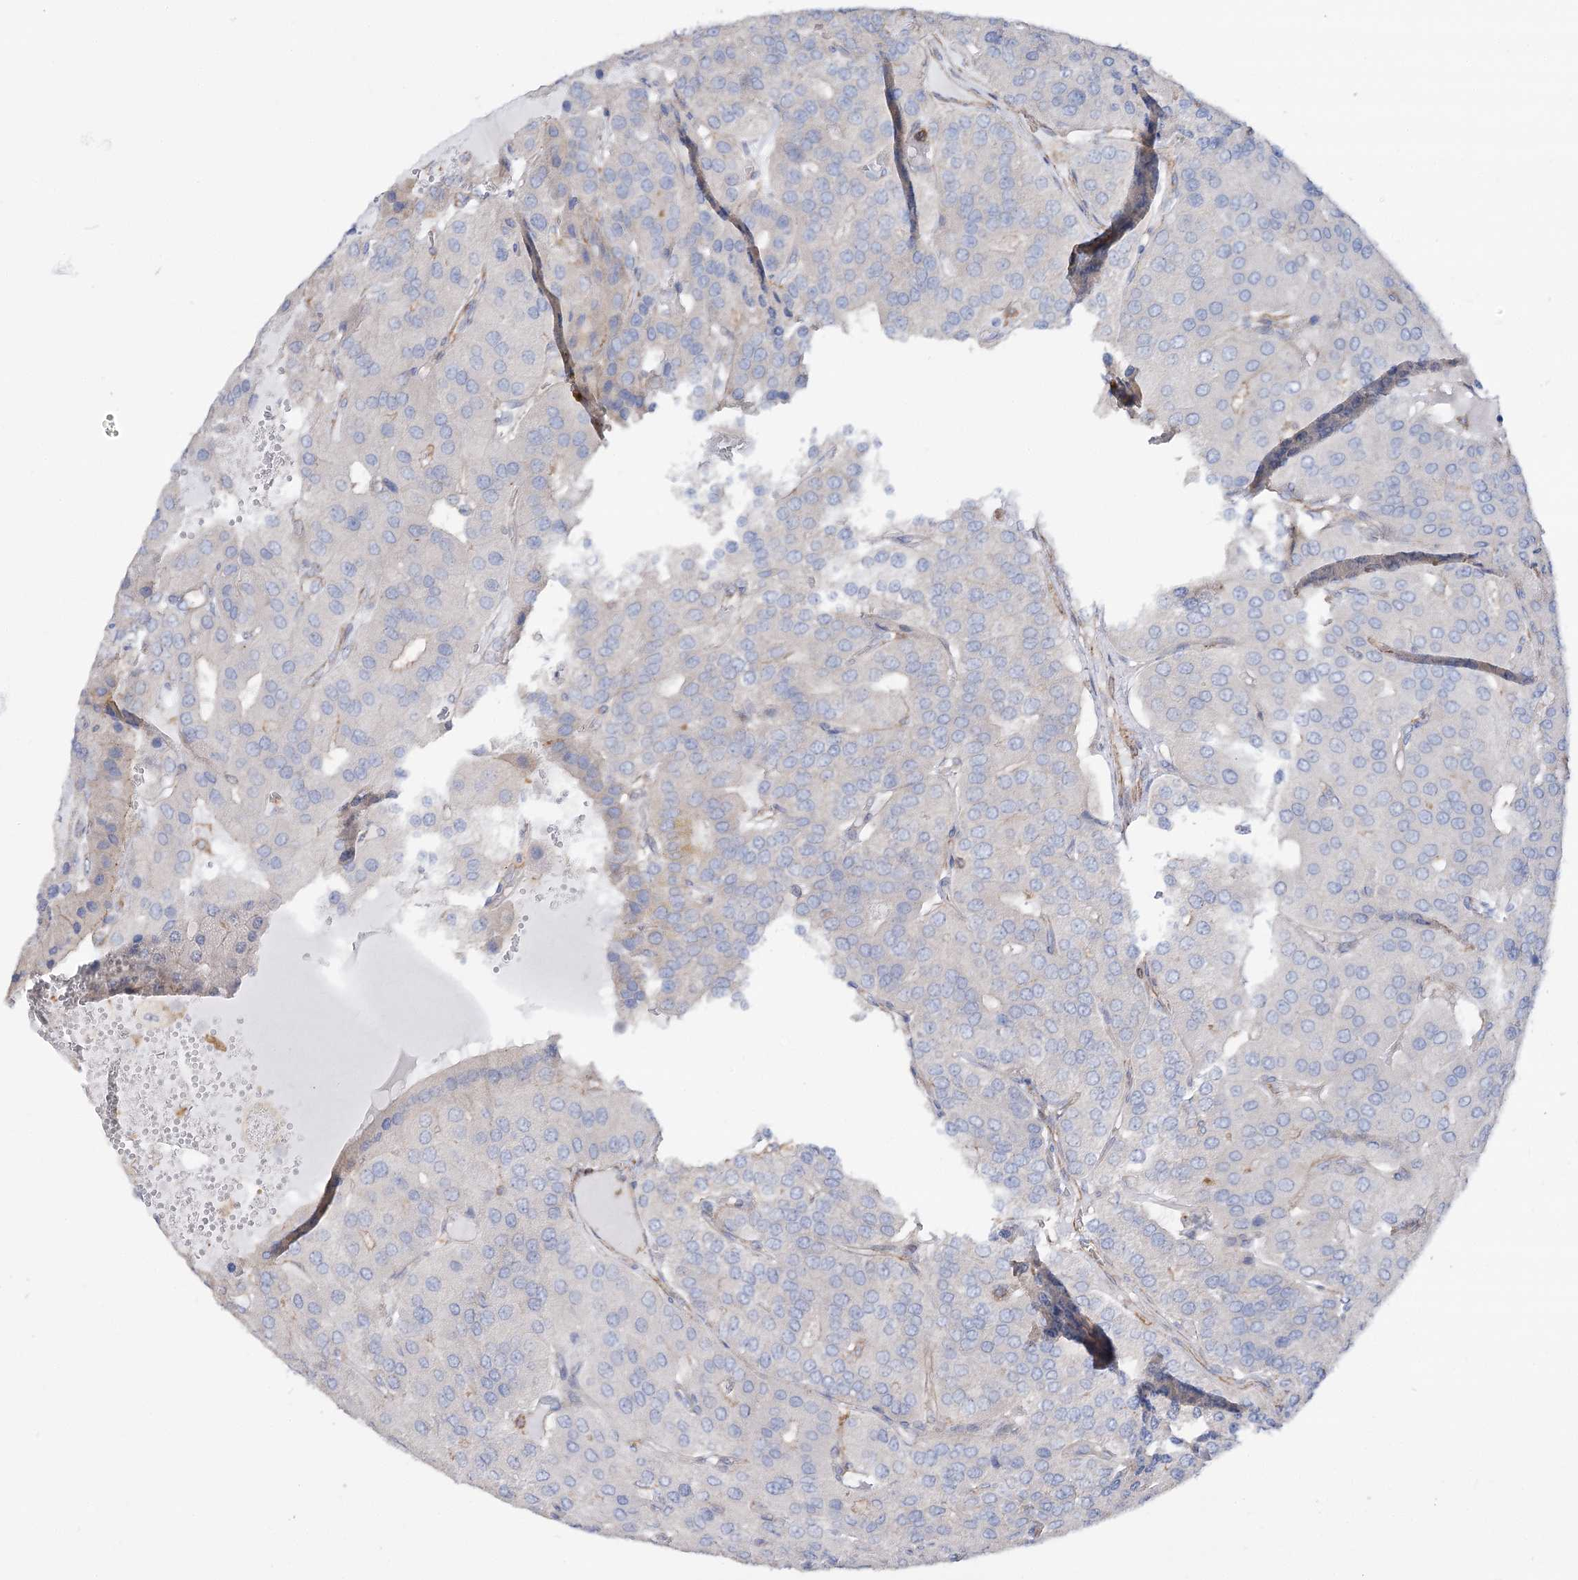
{"staining": {"intensity": "negative", "quantity": "none", "location": "none"}, "tissue": "parathyroid gland", "cell_type": "Glandular cells", "image_type": "normal", "snomed": [{"axis": "morphology", "description": "Normal tissue, NOS"}, {"axis": "morphology", "description": "Adenoma, NOS"}, {"axis": "topography", "description": "Parathyroid gland"}], "caption": "A high-resolution histopathology image shows IHC staining of benign parathyroid gland, which exhibits no significant staining in glandular cells.", "gene": "LARP1B", "patient": {"sex": "female", "age": 86}}